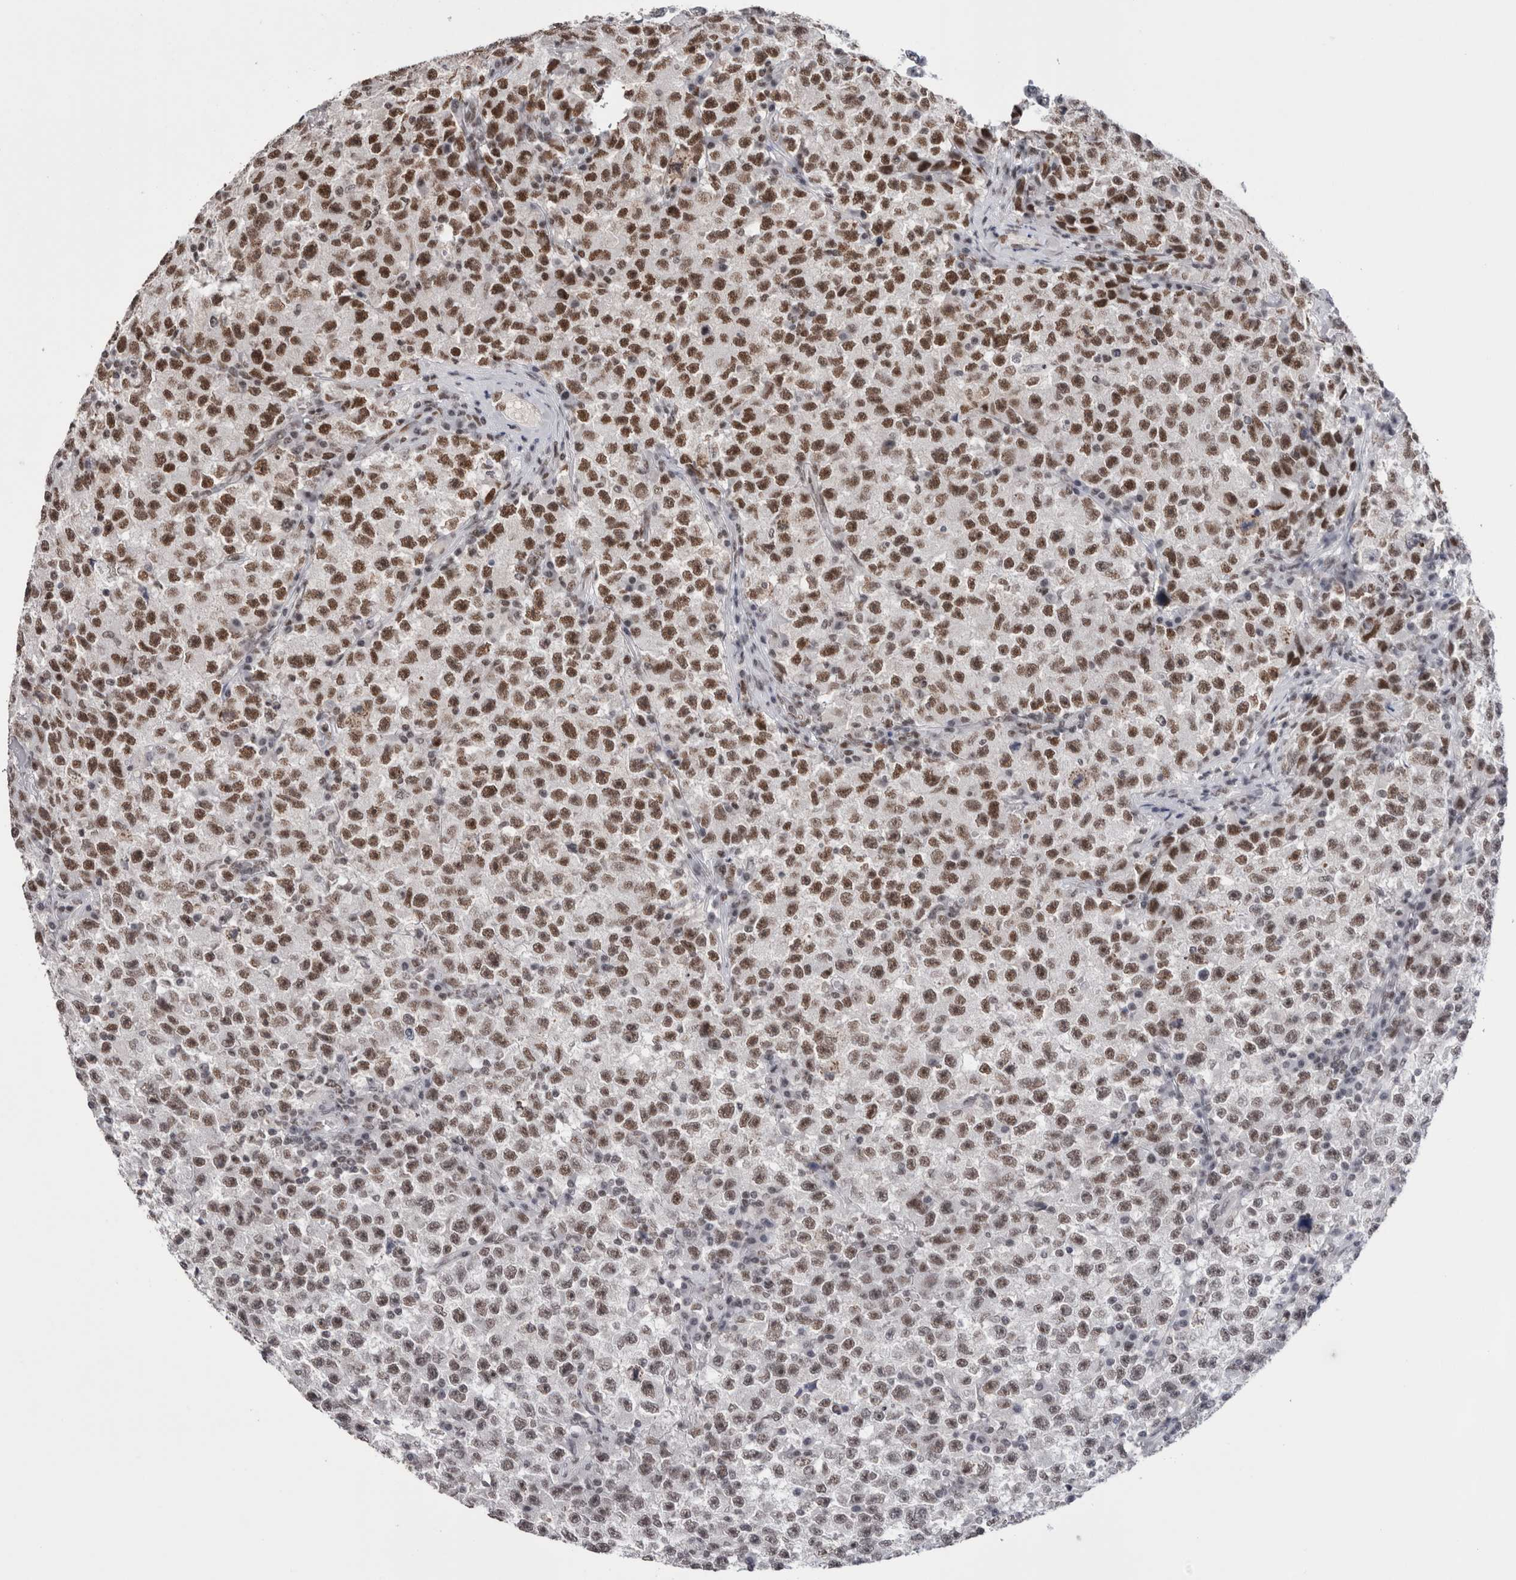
{"staining": {"intensity": "strong", "quantity": "25%-75%", "location": "nuclear"}, "tissue": "testis cancer", "cell_type": "Tumor cells", "image_type": "cancer", "snomed": [{"axis": "morphology", "description": "Seminoma, NOS"}, {"axis": "topography", "description": "Testis"}], "caption": "Tumor cells show high levels of strong nuclear expression in about 25%-75% of cells in testis cancer.", "gene": "SMC1A", "patient": {"sex": "male", "age": 22}}